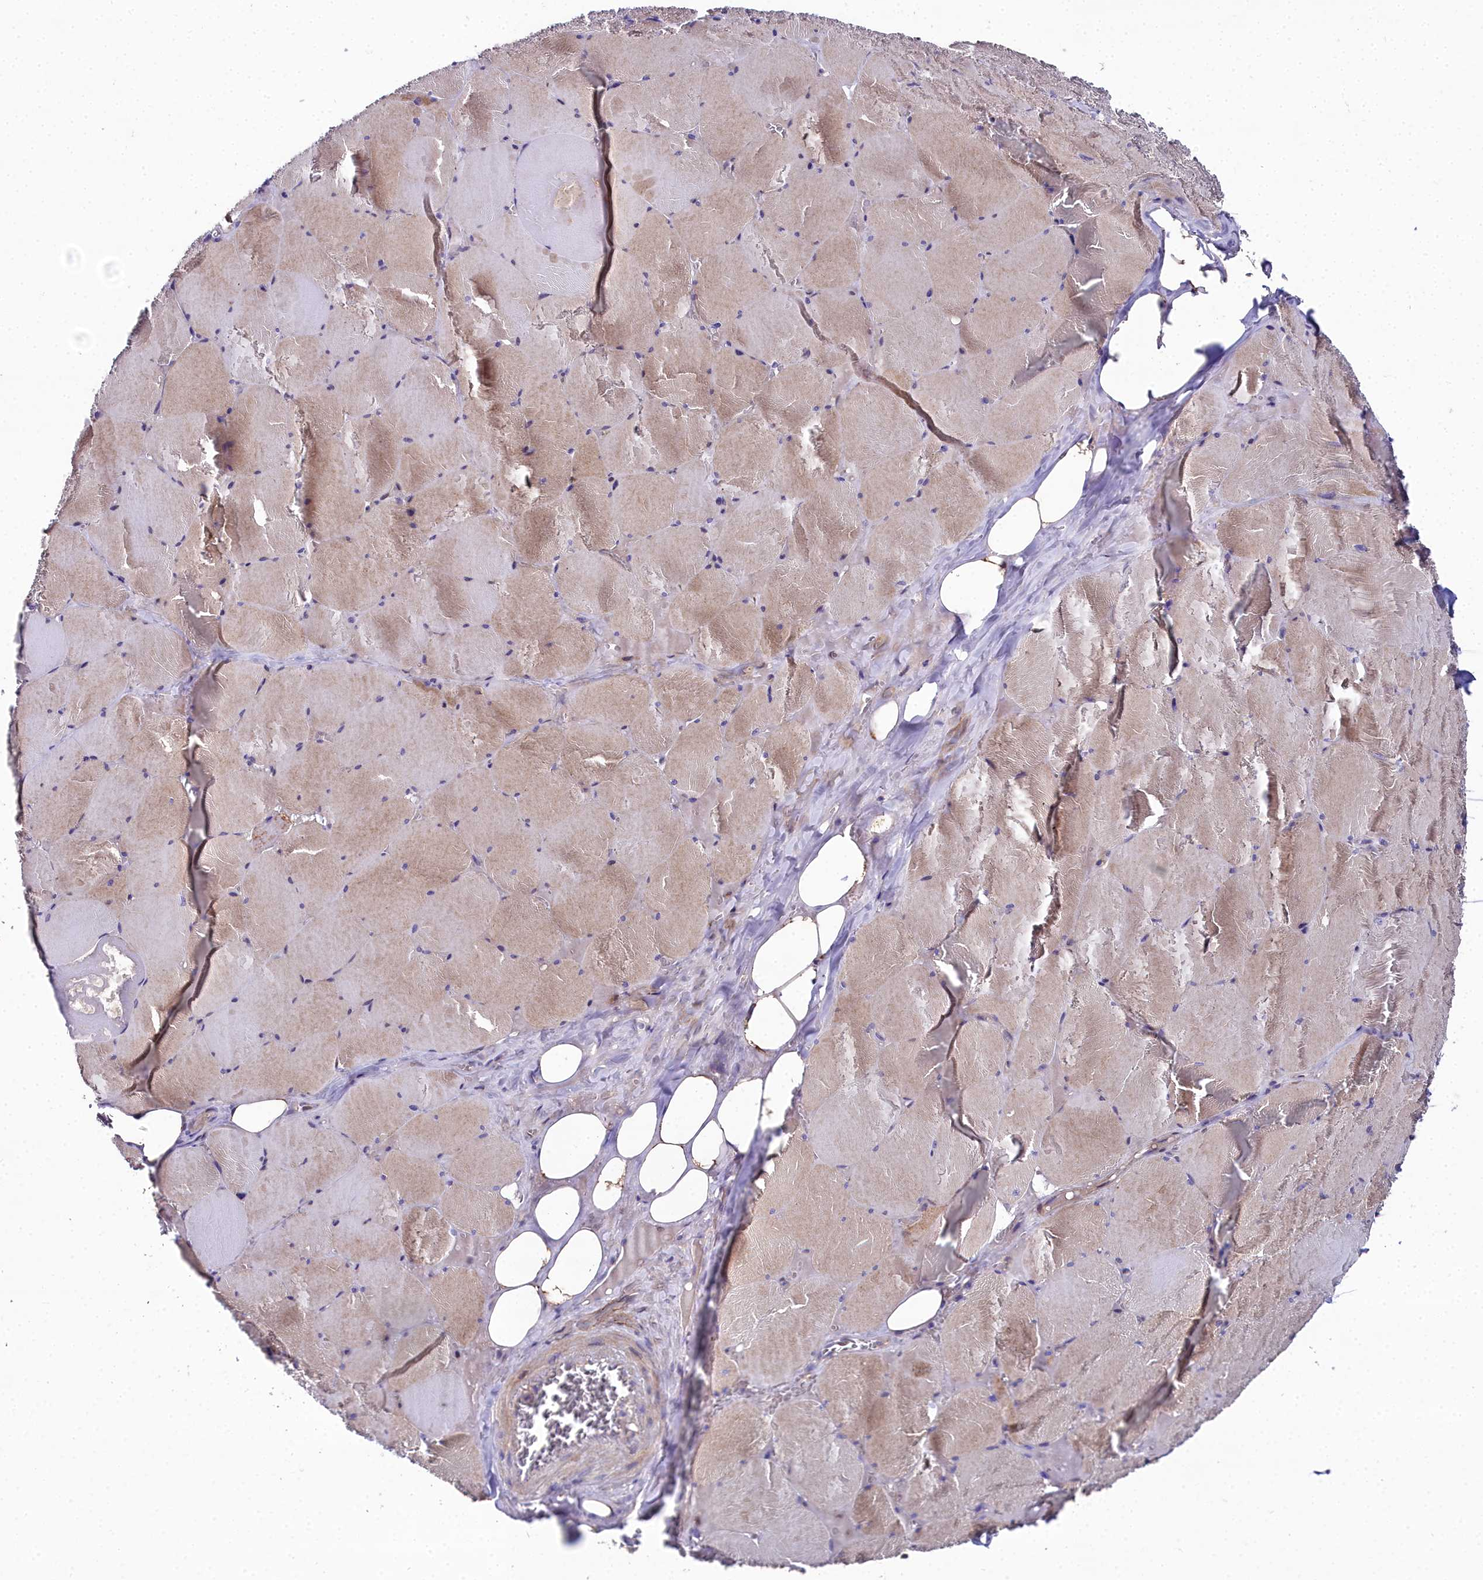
{"staining": {"intensity": "weak", "quantity": ">75%", "location": "cytoplasmic/membranous"}, "tissue": "skeletal muscle", "cell_type": "Myocytes", "image_type": "normal", "snomed": [{"axis": "morphology", "description": "Normal tissue, NOS"}, {"axis": "topography", "description": "Skeletal muscle"}, {"axis": "topography", "description": "Head-Neck"}], "caption": "Weak cytoplasmic/membranous positivity is present in approximately >75% of myocytes in unremarkable skeletal muscle.", "gene": "NT5M", "patient": {"sex": "male", "age": 66}}